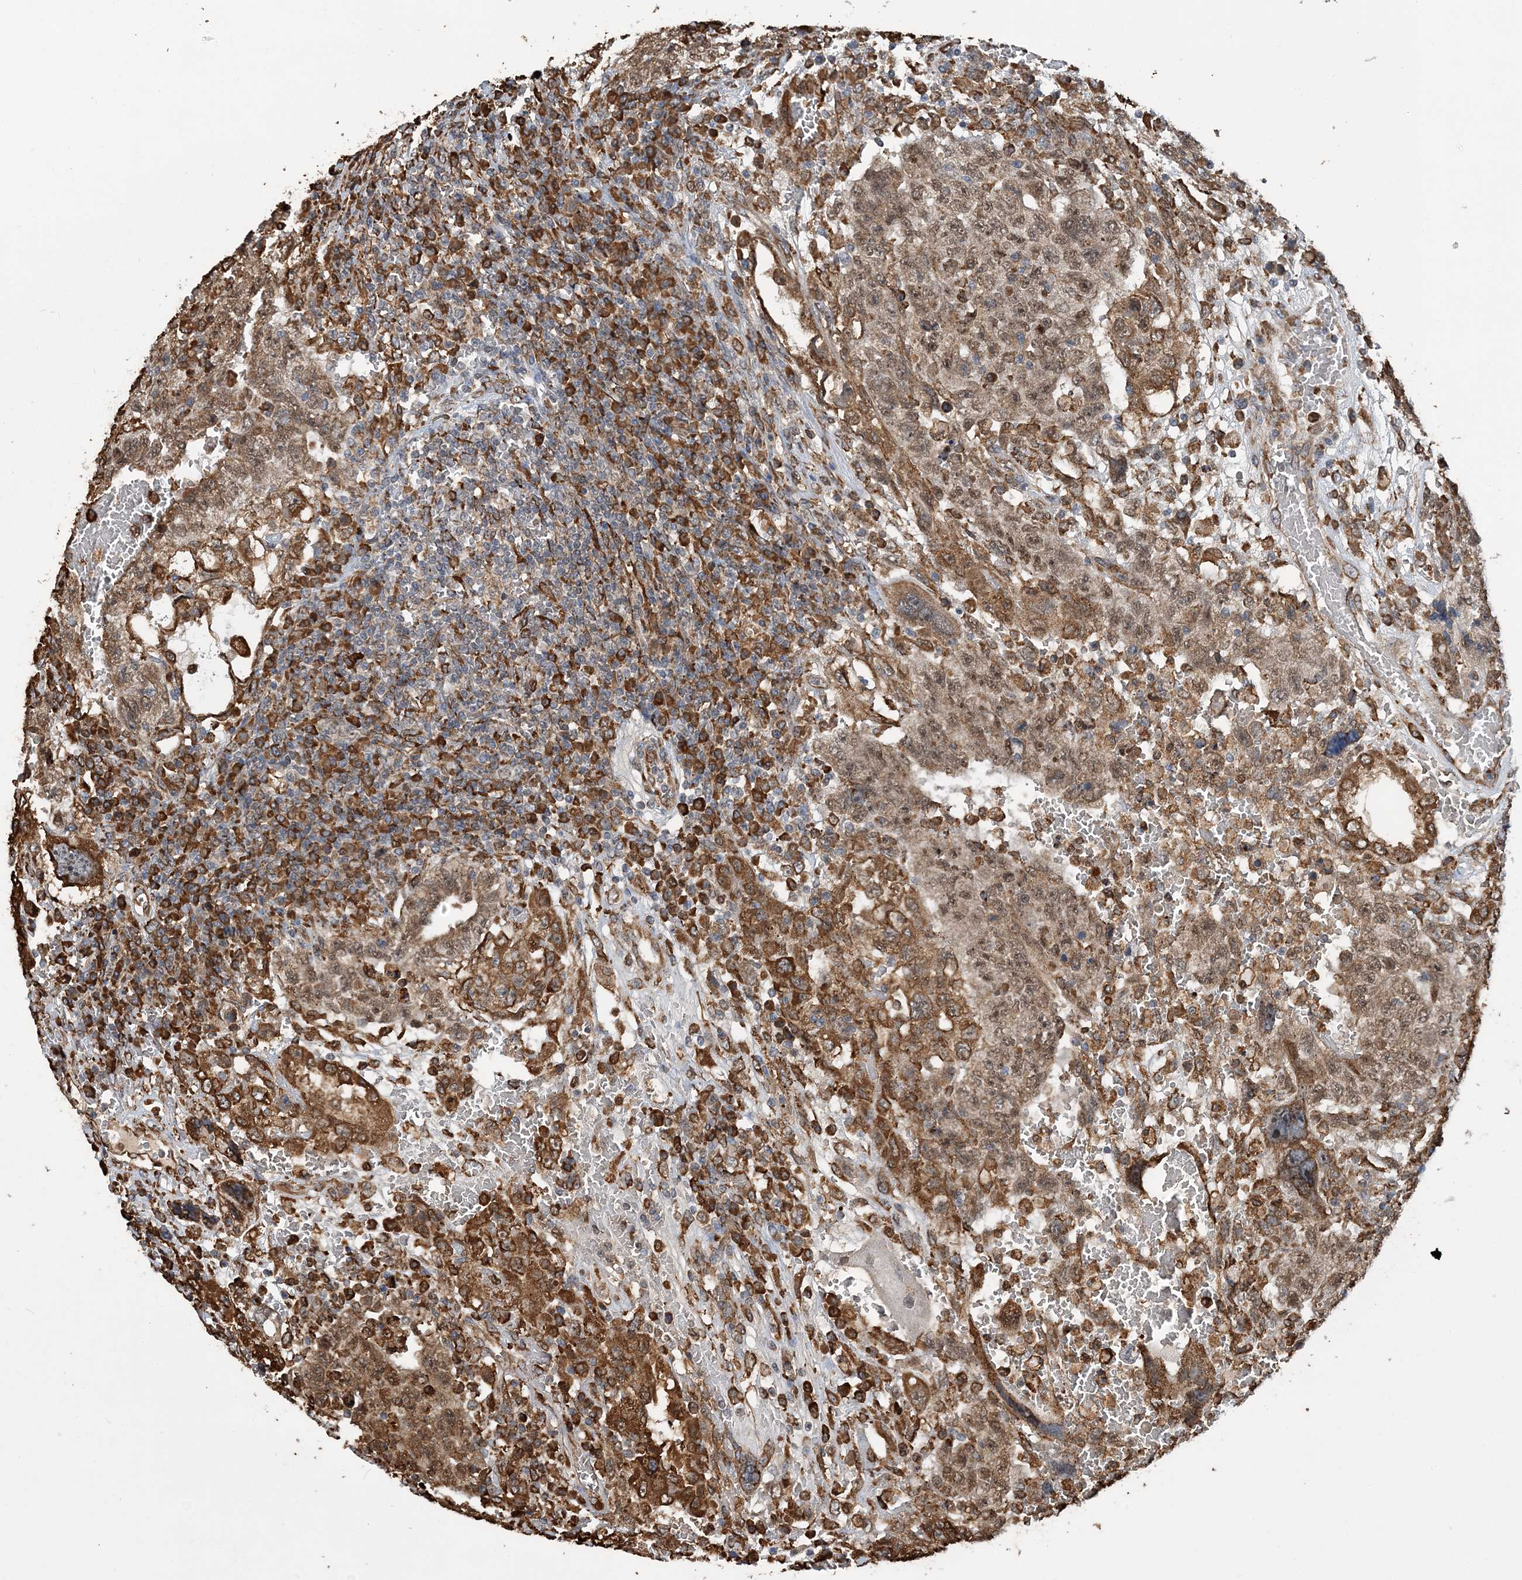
{"staining": {"intensity": "moderate", "quantity": ">75%", "location": "cytoplasmic/membranous,nuclear"}, "tissue": "testis cancer", "cell_type": "Tumor cells", "image_type": "cancer", "snomed": [{"axis": "morphology", "description": "Carcinoma, Embryonal, NOS"}, {"axis": "topography", "description": "Testis"}], "caption": "Embryonal carcinoma (testis) was stained to show a protein in brown. There is medium levels of moderate cytoplasmic/membranous and nuclear staining in about >75% of tumor cells.", "gene": "WDR12", "patient": {"sex": "male", "age": 26}}